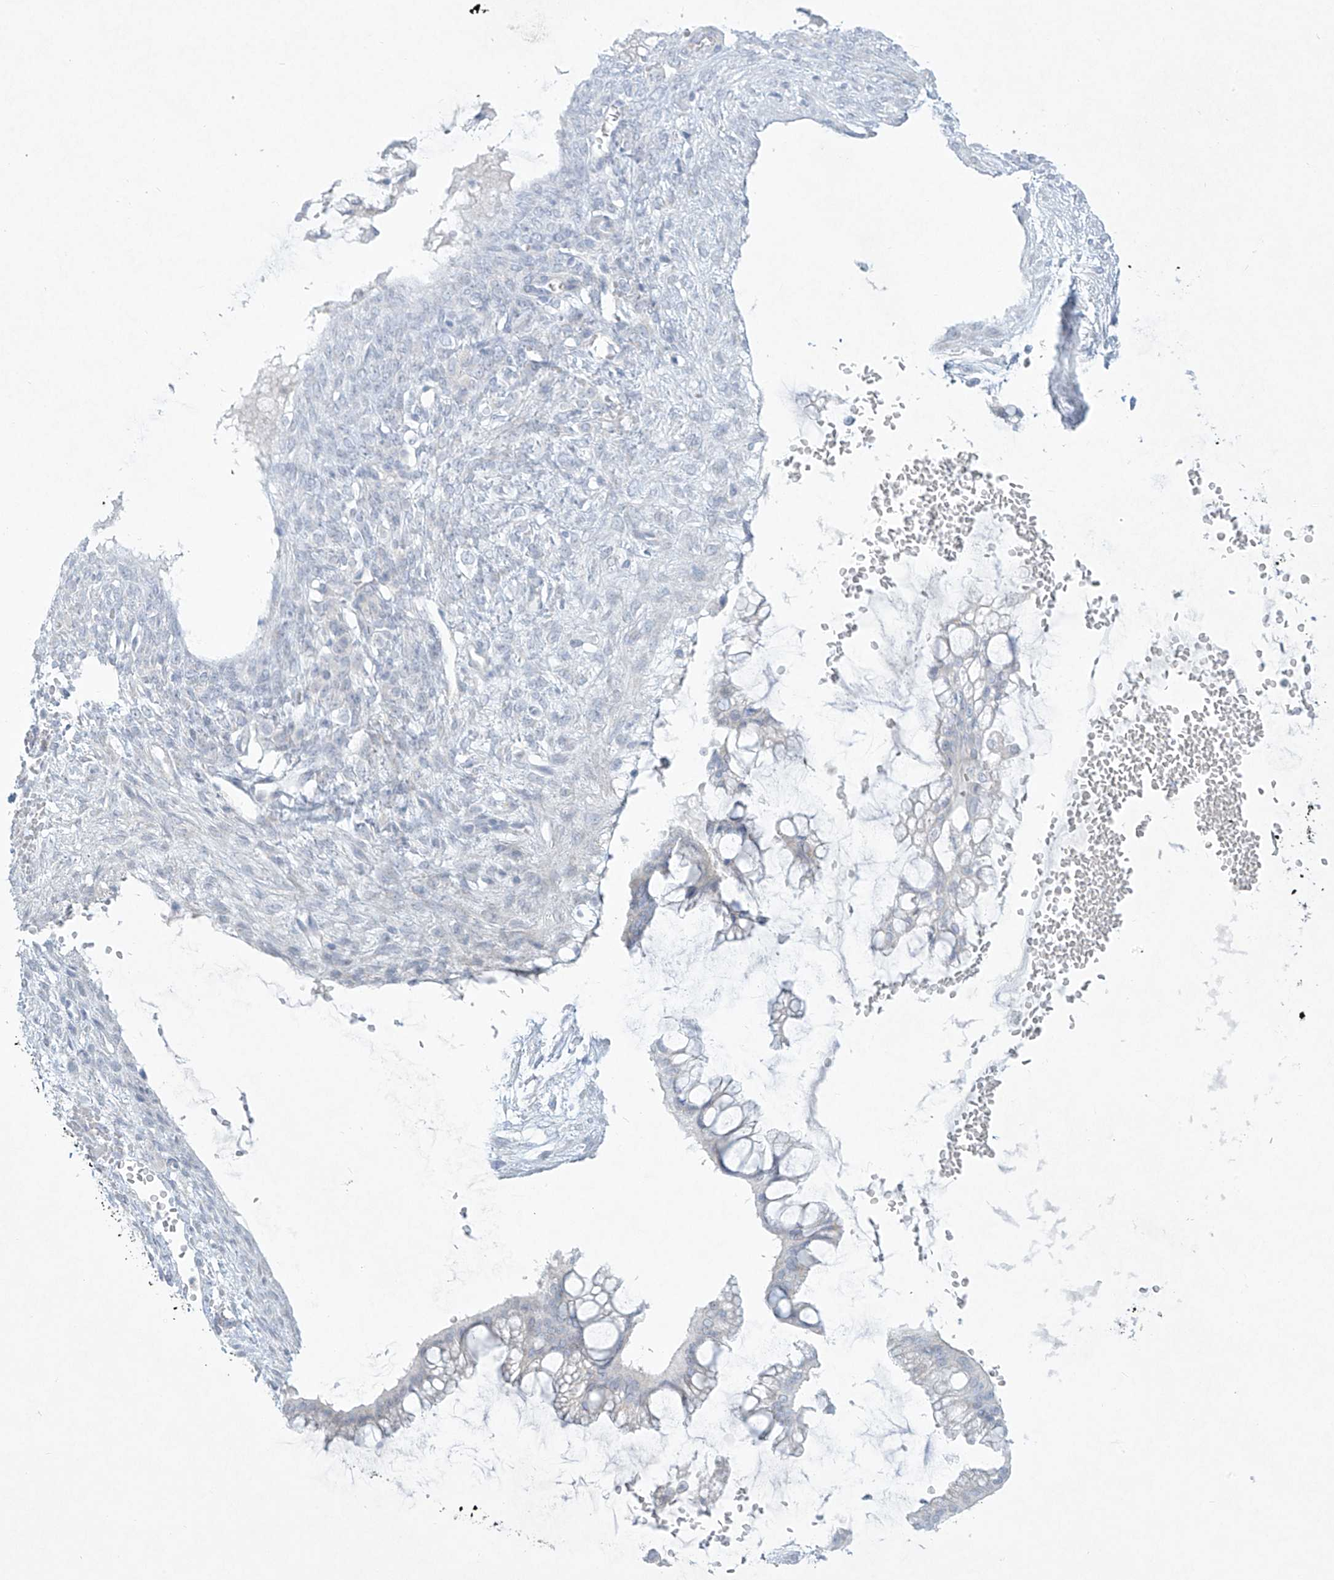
{"staining": {"intensity": "negative", "quantity": "none", "location": "none"}, "tissue": "ovarian cancer", "cell_type": "Tumor cells", "image_type": "cancer", "snomed": [{"axis": "morphology", "description": "Cystadenocarcinoma, mucinous, NOS"}, {"axis": "topography", "description": "Ovary"}], "caption": "An image of ovarian cancer (mucinous cystadenocarcinoma) stained for a protein exhibits no brown staining in tumor cells.", "gene": "PAX6", "patient": {"sex": "female", "age": 73}}